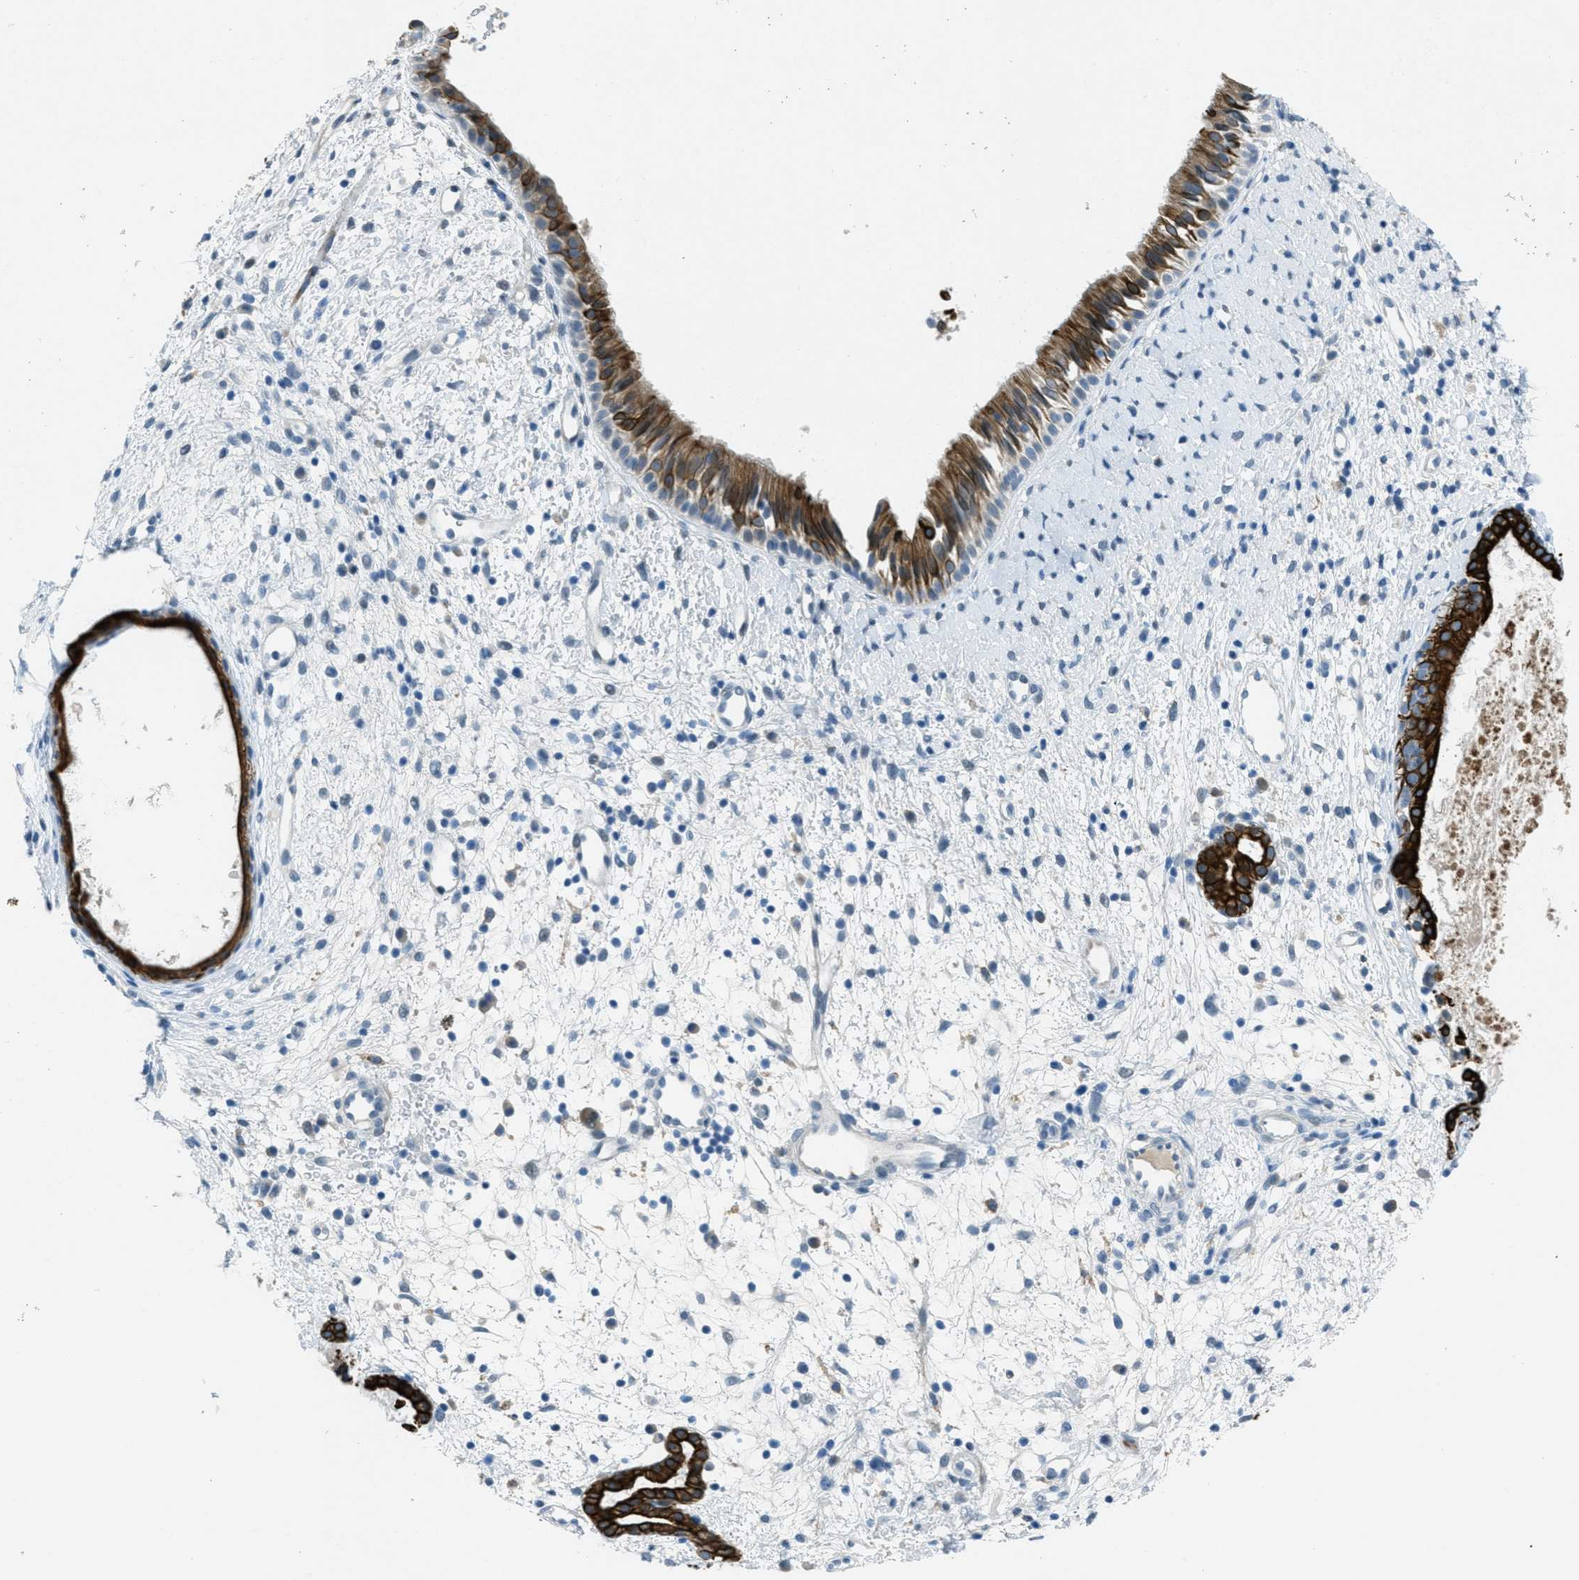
{"staining": {"intensity": "strong", "quantity": ">75%", "location": "cytoplasmic/membranous"}, "tissue": "nasopharynx", "cell_type": "Respiratory epithelial cells", "image_type": "normal", "snomed": [{"axis": "morphology", "description": "Normal tissue, NOS"}, {"axis": "topography", "description": "Nasopharynx"}], "caption": "Immunohistochemistry (IHC) staining of unremarkable nasopharynx, which shows high levels of strong cytoplasmic/membranous positivity in approximately >75% of respiratory epithelial cells indicating strong cytoplasmic/membranous protein expression. The staining was performed using DAB (3,3'-diaminobenzidine) (brown) for protein detection and nuclei were counterstained in hematoxylin (blue).", "gene": "KLHL8", "patient": {"sex": "male", "age": 22}}